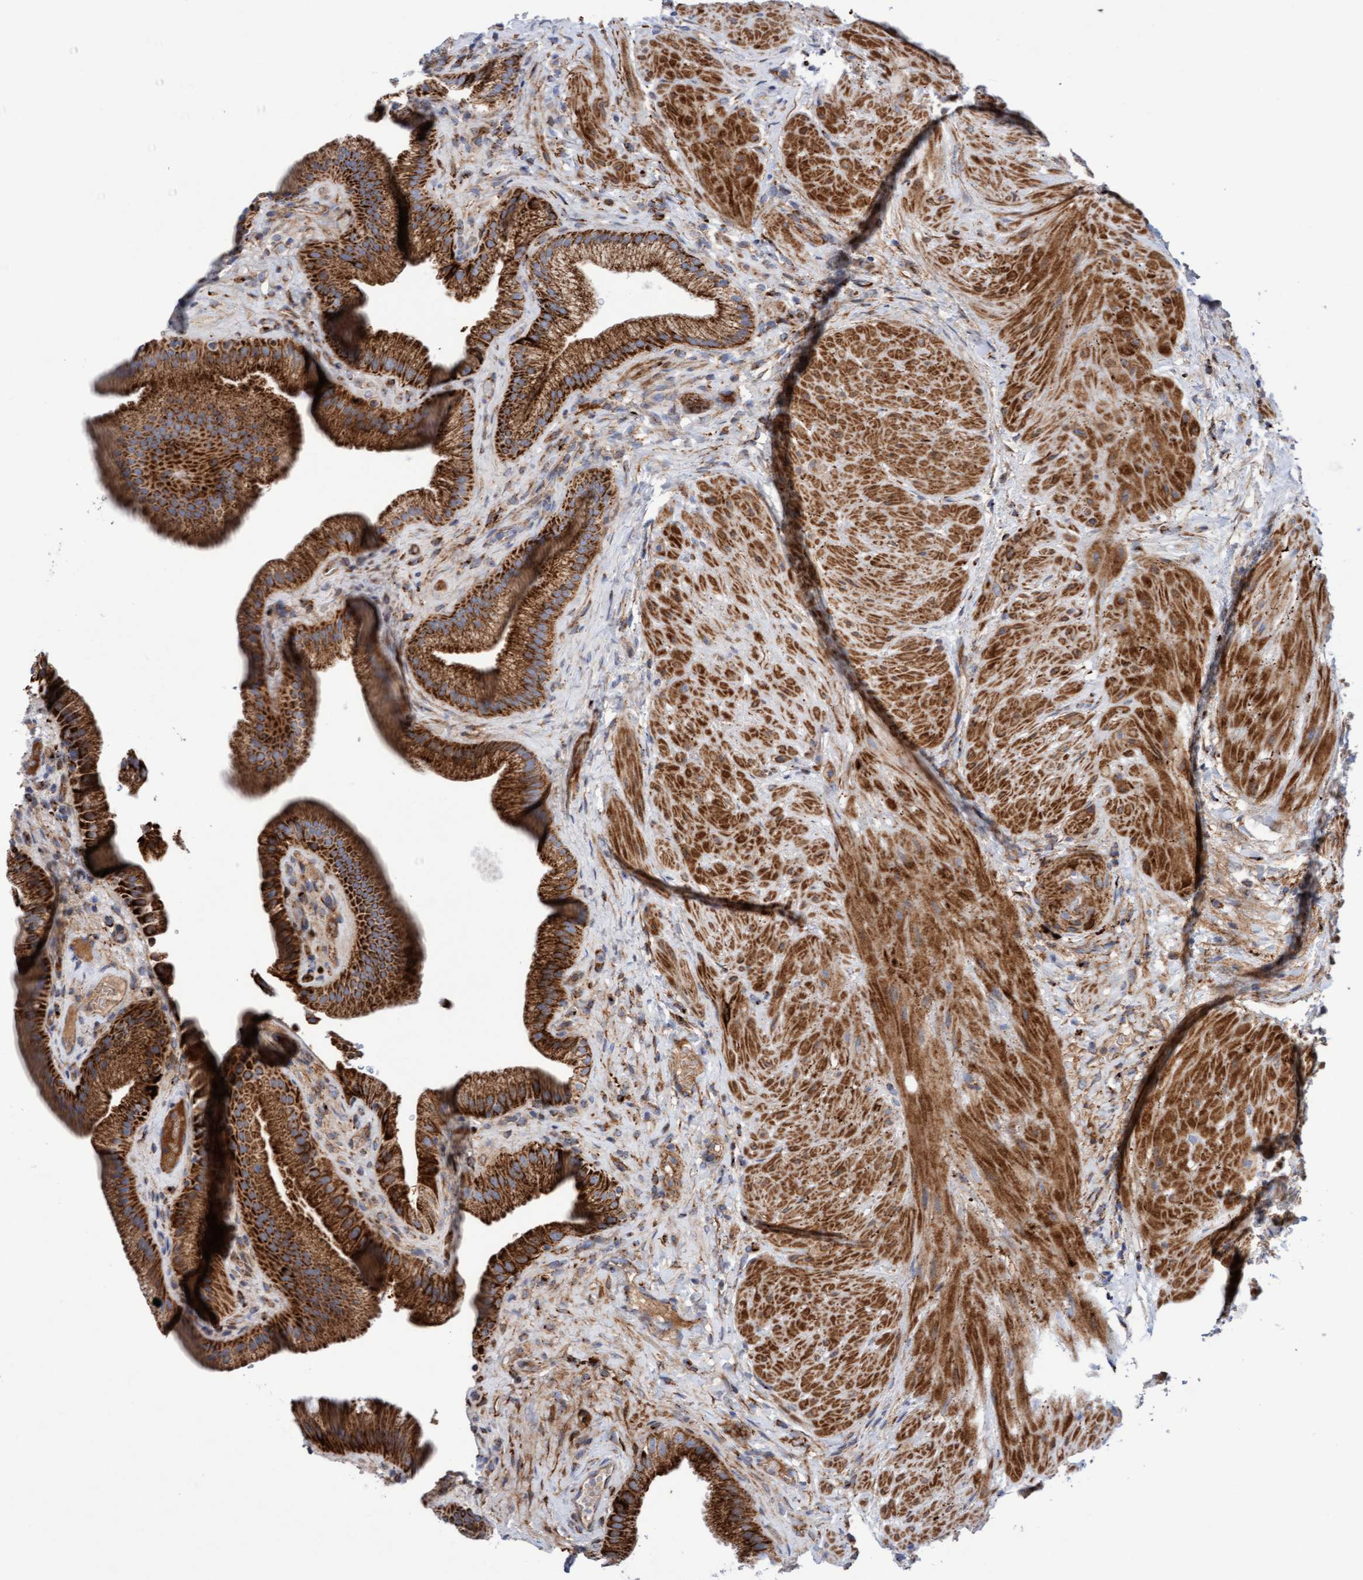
{"staining": {"intensity": "strong", "quantity": ">75%", "location": "cytoplasmic/membranous"}, "tissue": "gallbladder", "cell_type": "Glandular cells", "image_type": "normal", "snomed": [{"axis": "morphology", "description": "Normal tissue, NOS"}, {"axis": "topography", "description": "Gallbladder"}], "caption": "Gallbladder stained with immunohistochemistry (IHC) demonstrates strong cytoplasmic/membranous expression in approximately >75% of glandular cells.", "gene": "GGTA1", "patient": {"sex": "male", "age": 49}}